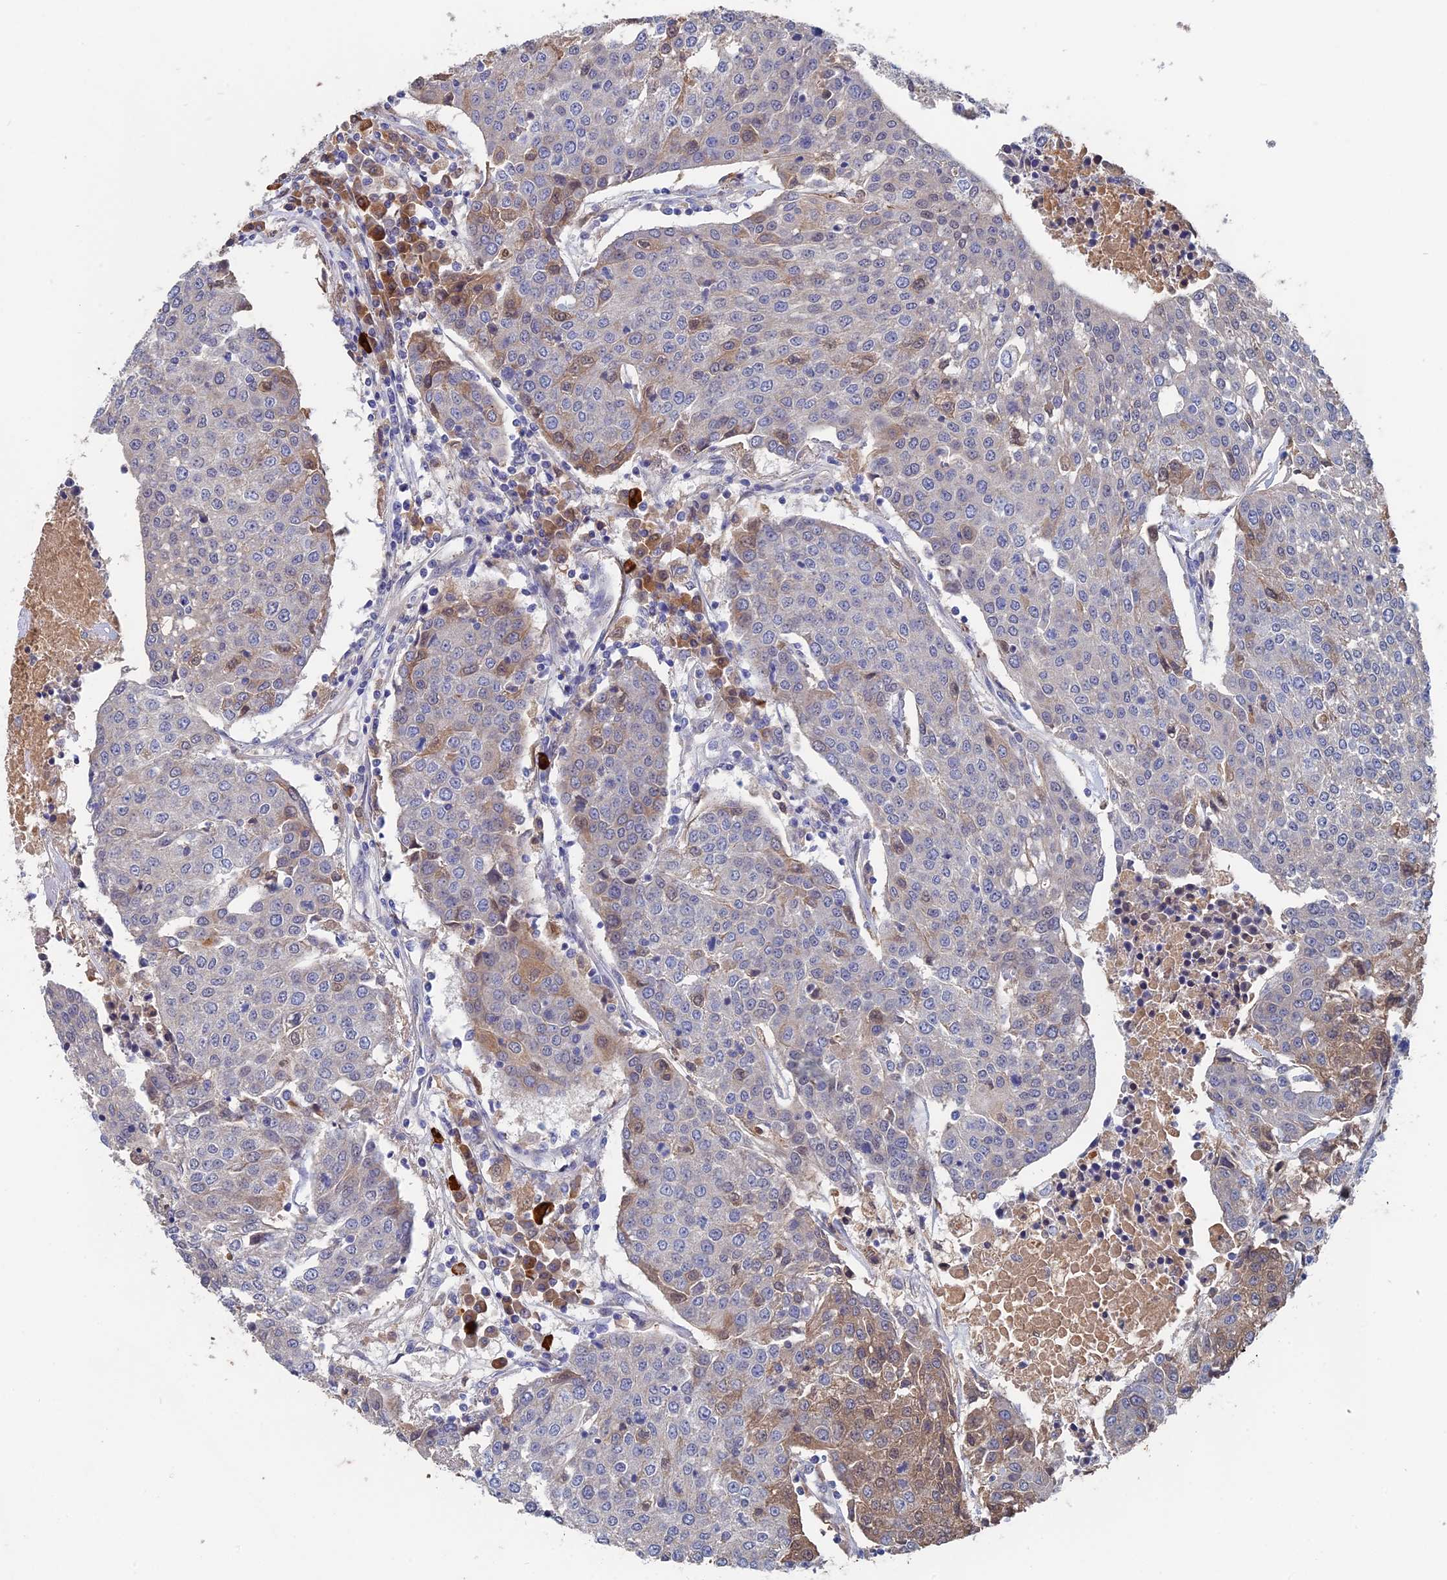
{"staining": {"intensity": "weak", "quantity": "<25%", "location": "cytoplasmic/membranous"}, "tissue": "urothelial cancer", "cell_type": "Tumor cells", "image_type": "cancer", "snomed": [{"axis": "morphology", "description": "Urothelial carcinoma, High grade"}, {"axis": "topography", "description": "Urinary bladder"}], "caption": "A micrograph of high-grade urothelial carcinoma stained for a protein displays no brown staining in tumor cells.", "gene": "SLC33A1", "patient": {"sex": "female", "age": 85}}